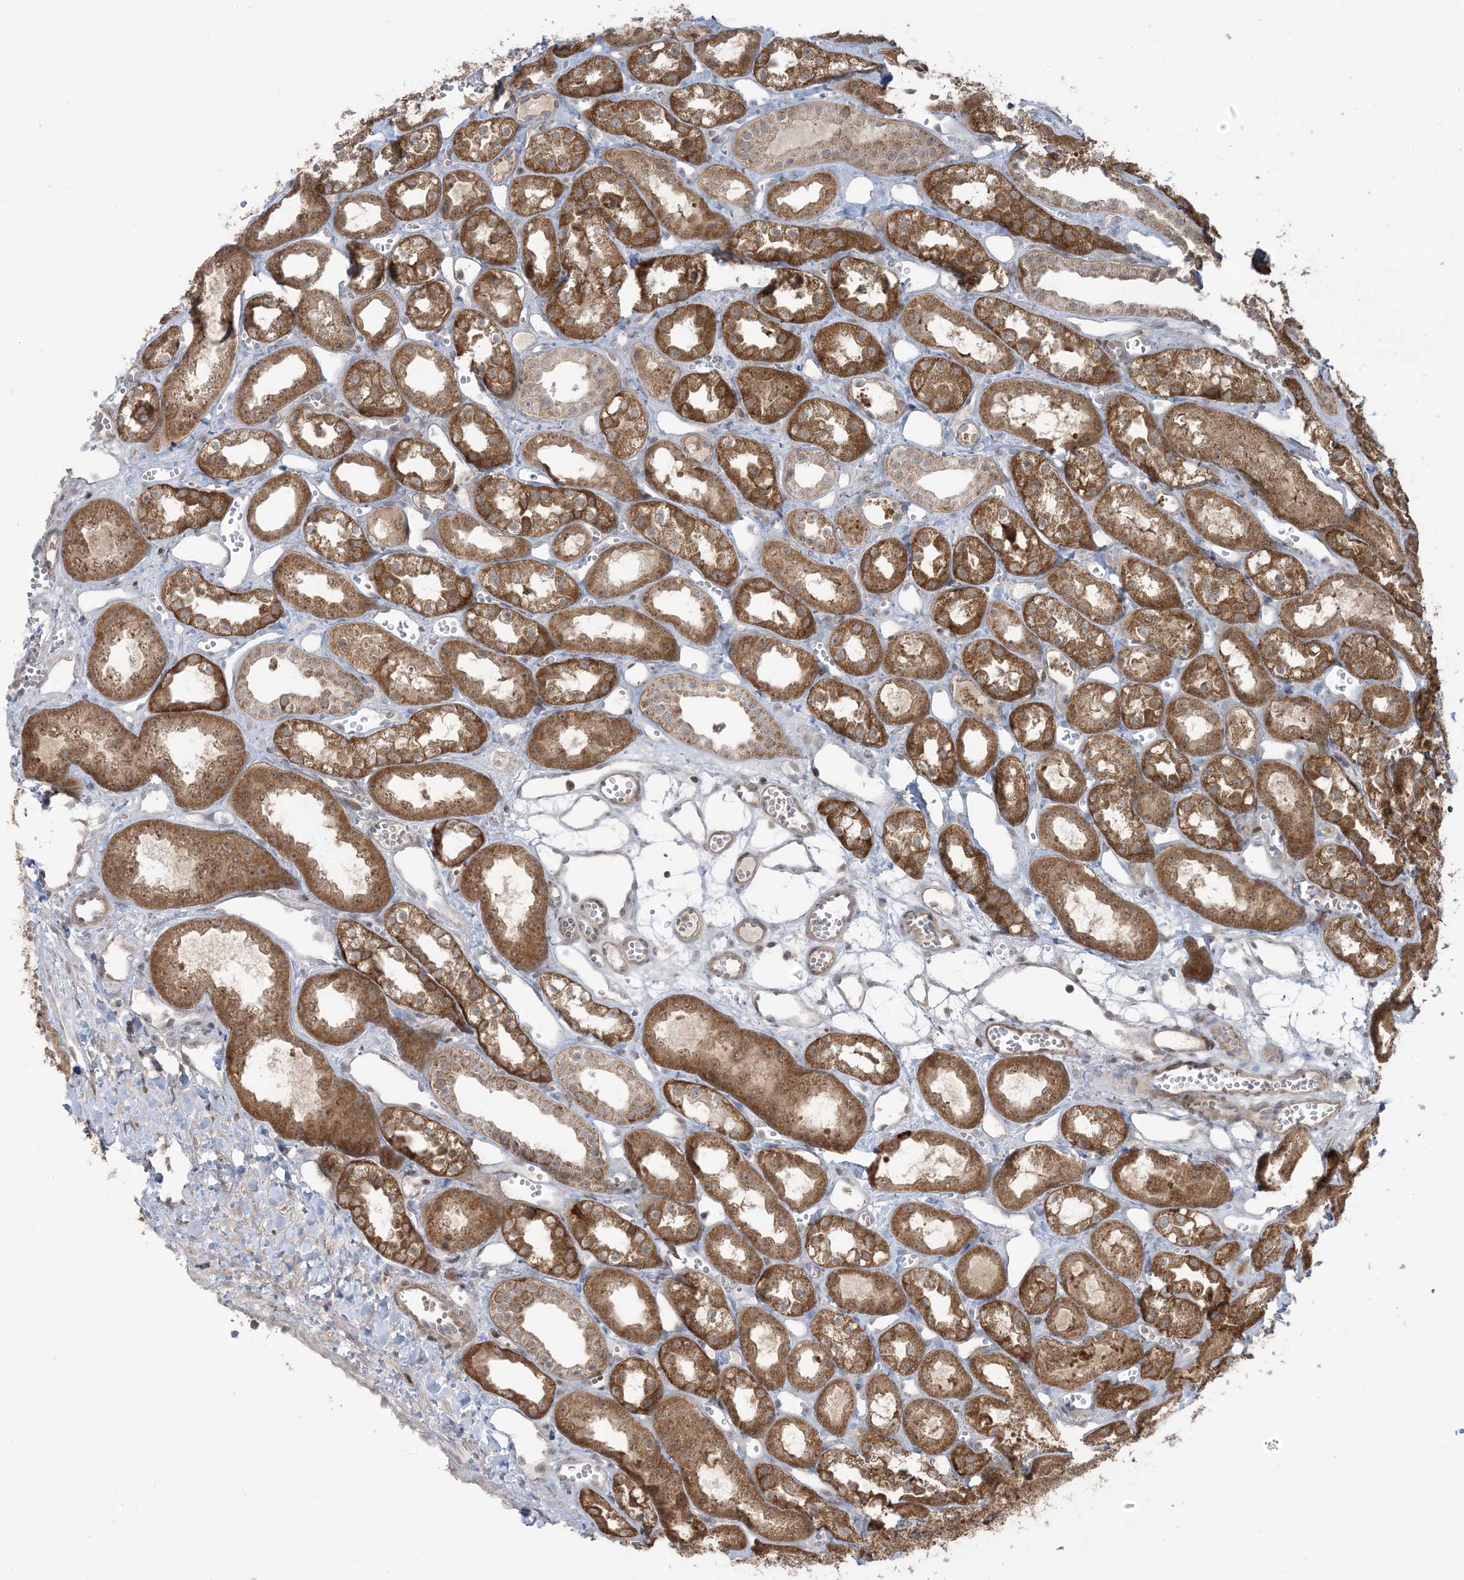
{"staining": {"intensity": "negative", "quantity": "none", "location": "none"}, "tissue": "kidney", "cell_type": "Cells in glomeruli", "image_type": "normal", "snomed": [{"axis": "morphology", "description": "Normal tissue, NOS"}, {"axis": "topography", "description": "Kidney"}], "caption": "Unremarkable kidney was stained to show a protein in brown. There is no significant expression in cells in glomeruli.", "gene": "PHLDB2", "patient": {"sex": "male", "age": 16}}